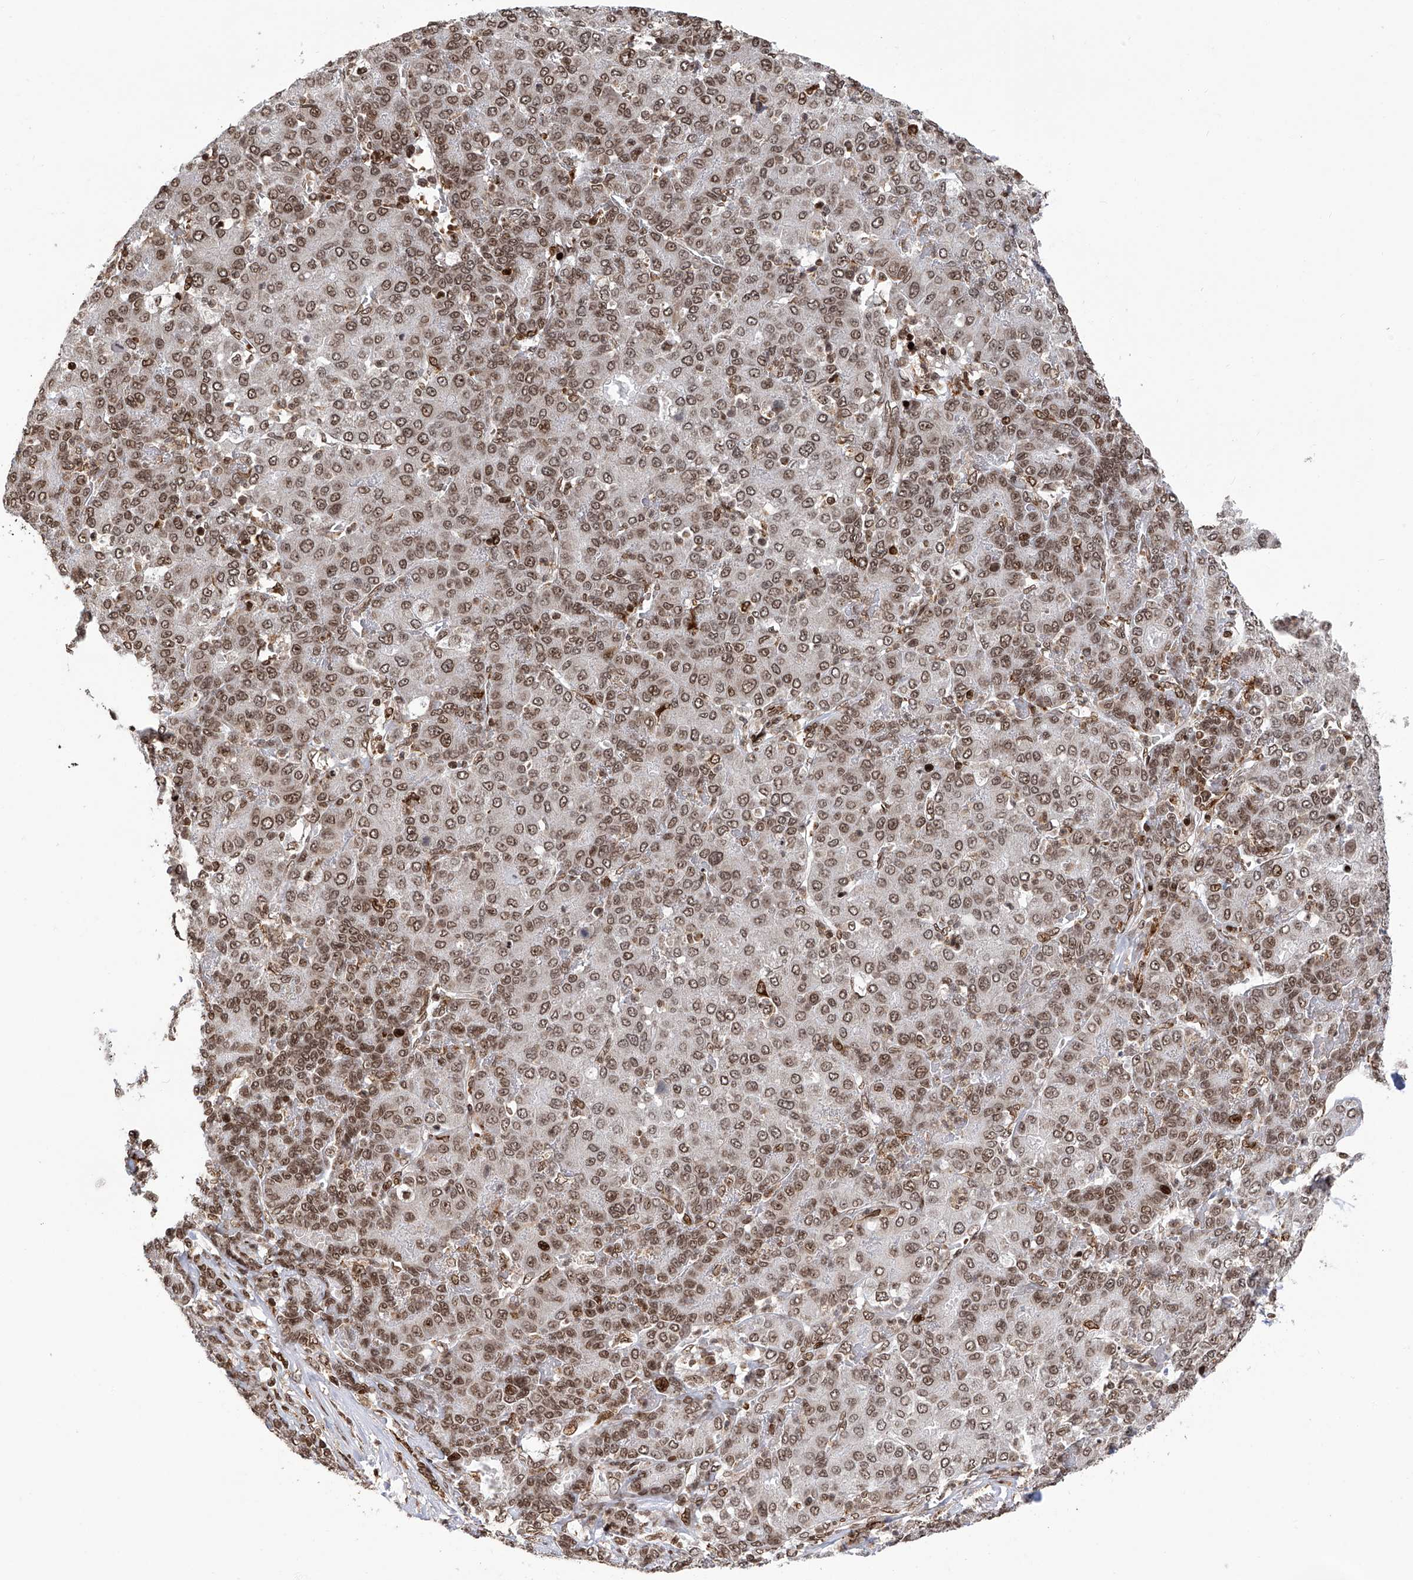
{"staining": {"intensity": "moderate", "quantity": ">75%", "location": "nuclear"}, "tissue": "liver cancer", "cell_type": "Tumor cells", "image_type": "cancer", "snomed": [{"axis": "morphology", "description": "Carcinoma, Hepatocellular, NOS"}, {"axis": "topography", "description": "Liver"}], "caption": "IHC micrograph of neoplastic tissue: hepatocellular carcinoma (liver) stained using immunohistochemistry reveals medium levels of moderate protein expression localized specifically in the nuclear of tumor cells, appearing as a nuclear brown color.", "gene": "PAK1IP1", "patient": {"sex": "male", "age": 65}}